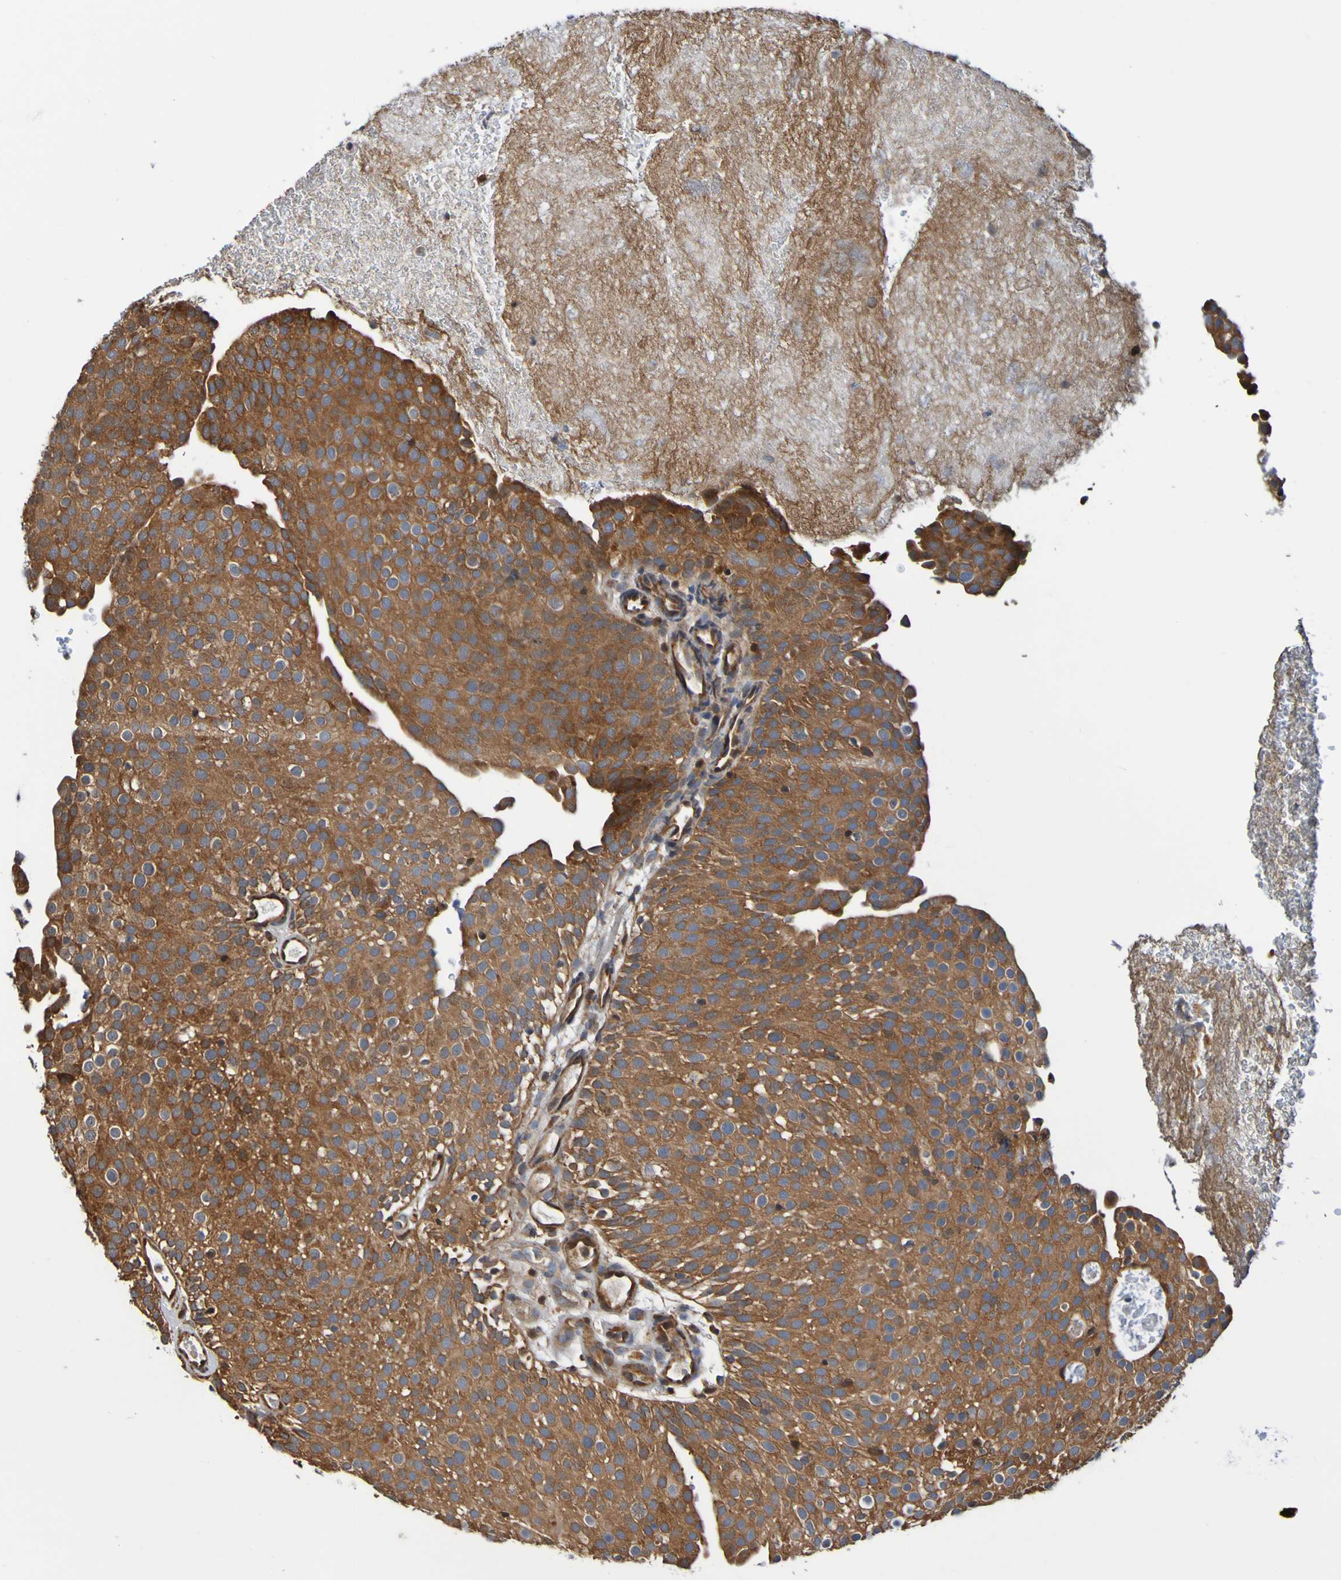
{"staining": {"intensity": "moderate", "quantity": ">75%", "location": "cytoplasmic/membranous"}, "tissue": "urothelial cancer", "cell_type": "Tumor cells", "image_type": "cancer", "snomed": [{"axis": "morphology", "description": "Urothelial carcinoma, Low grade"}, {"axis": "topography", "description": "Urinary bladder"}], "caption": "Tumor cells demonstrate medium levels of moderate cytoplasmic/membranous positivity in approximately >75% of cells in urothelial cancer. Nuclei are stained in blue.", "gene": "AXIN1", "patient": {"sex": "male", "age": 78}}